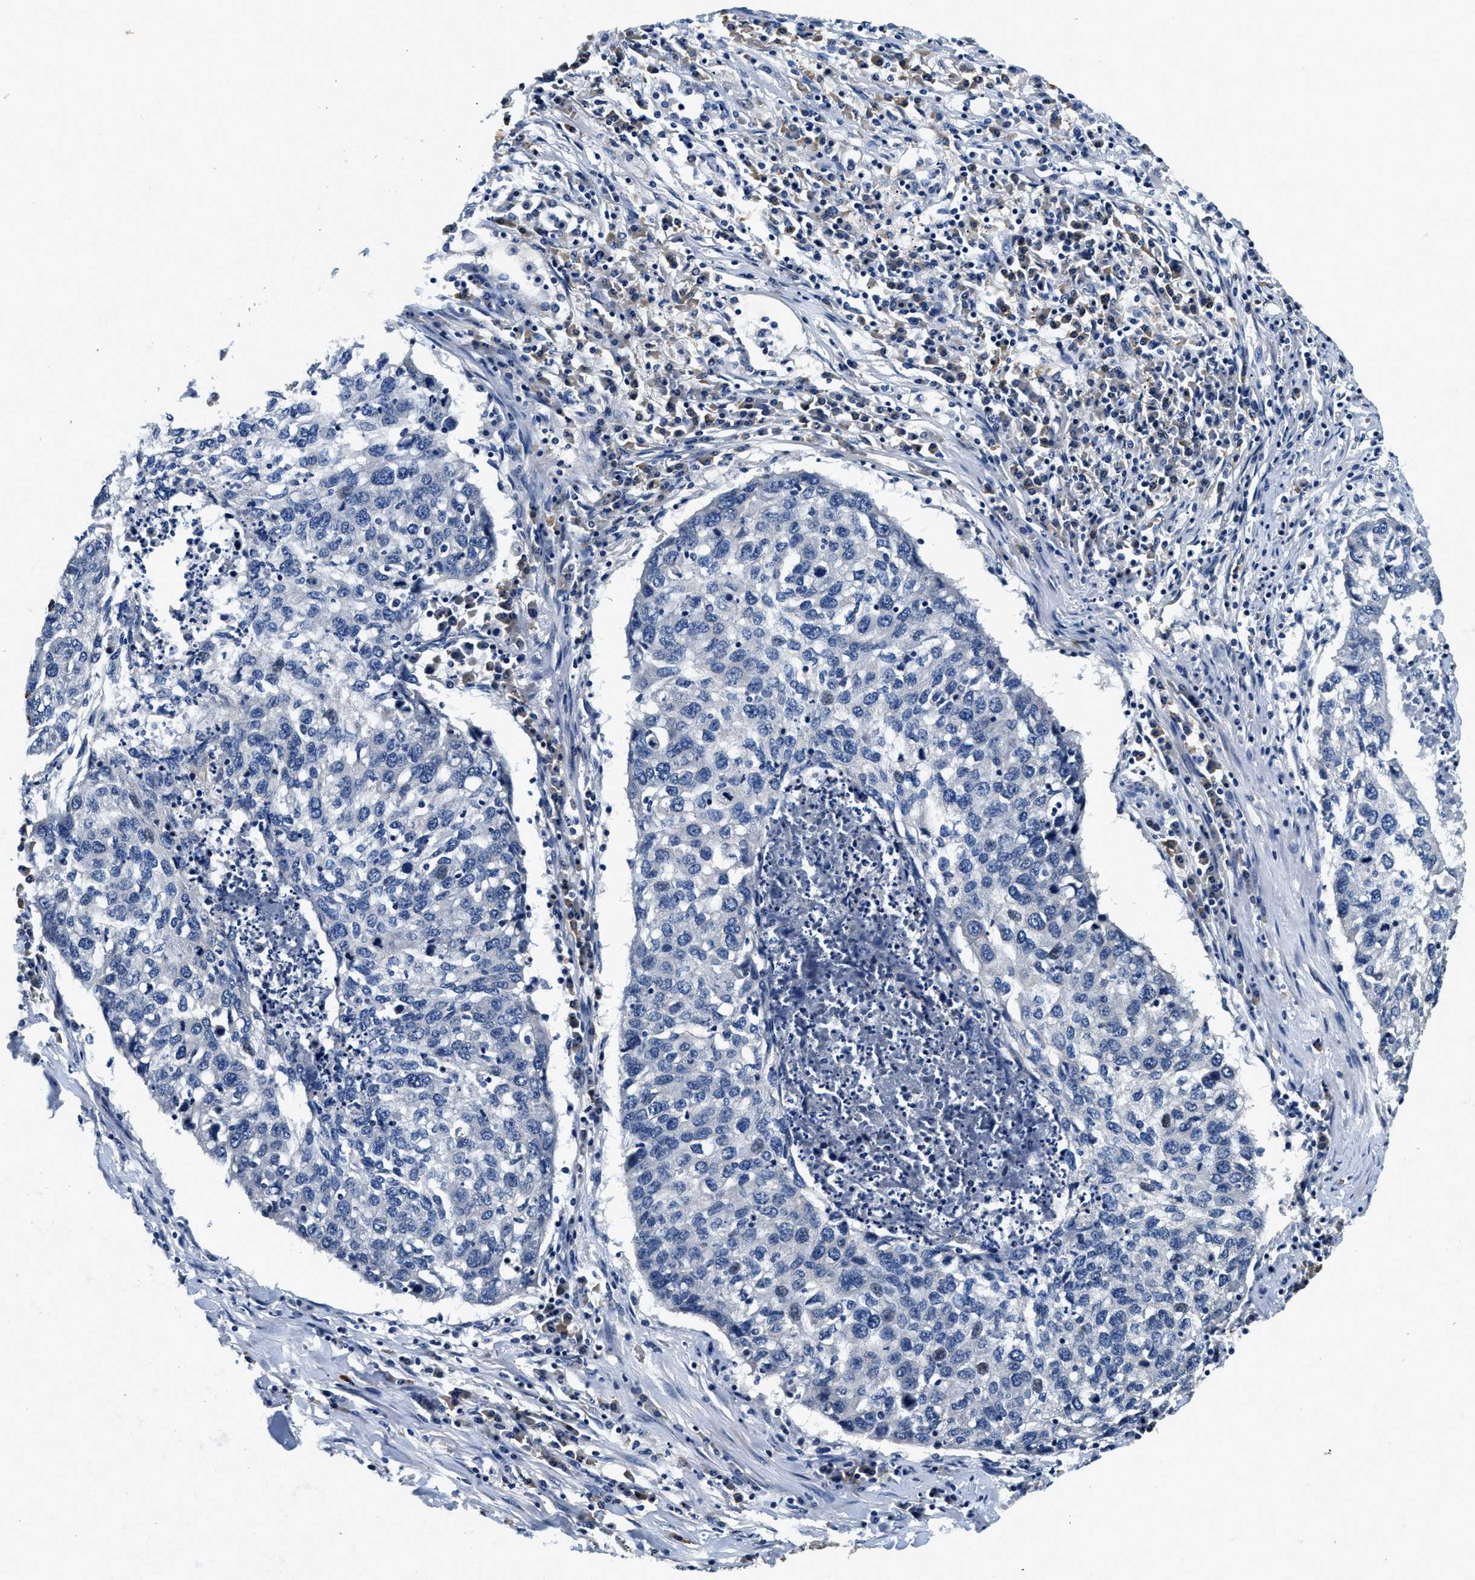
{"staining": {"intensity": "negative", "quantity": "none", "location": "none"}, "tissue": "lung cancer", "cell_type": "Tumor cells", "image_type": "cancer", "snomed": [{"axis": "morphology", "description": "Squamous cell carcinoma, NOS"}, {"axis": "topography", "description": "Lung"}], "caption": "Squamous cell carcinoma (lung) stained for a protein using immunohistochemistry exhibits no positivity tumor cells.", "gene": "ALDH3A2", "patient": {"sex": "female", "age": 63}}